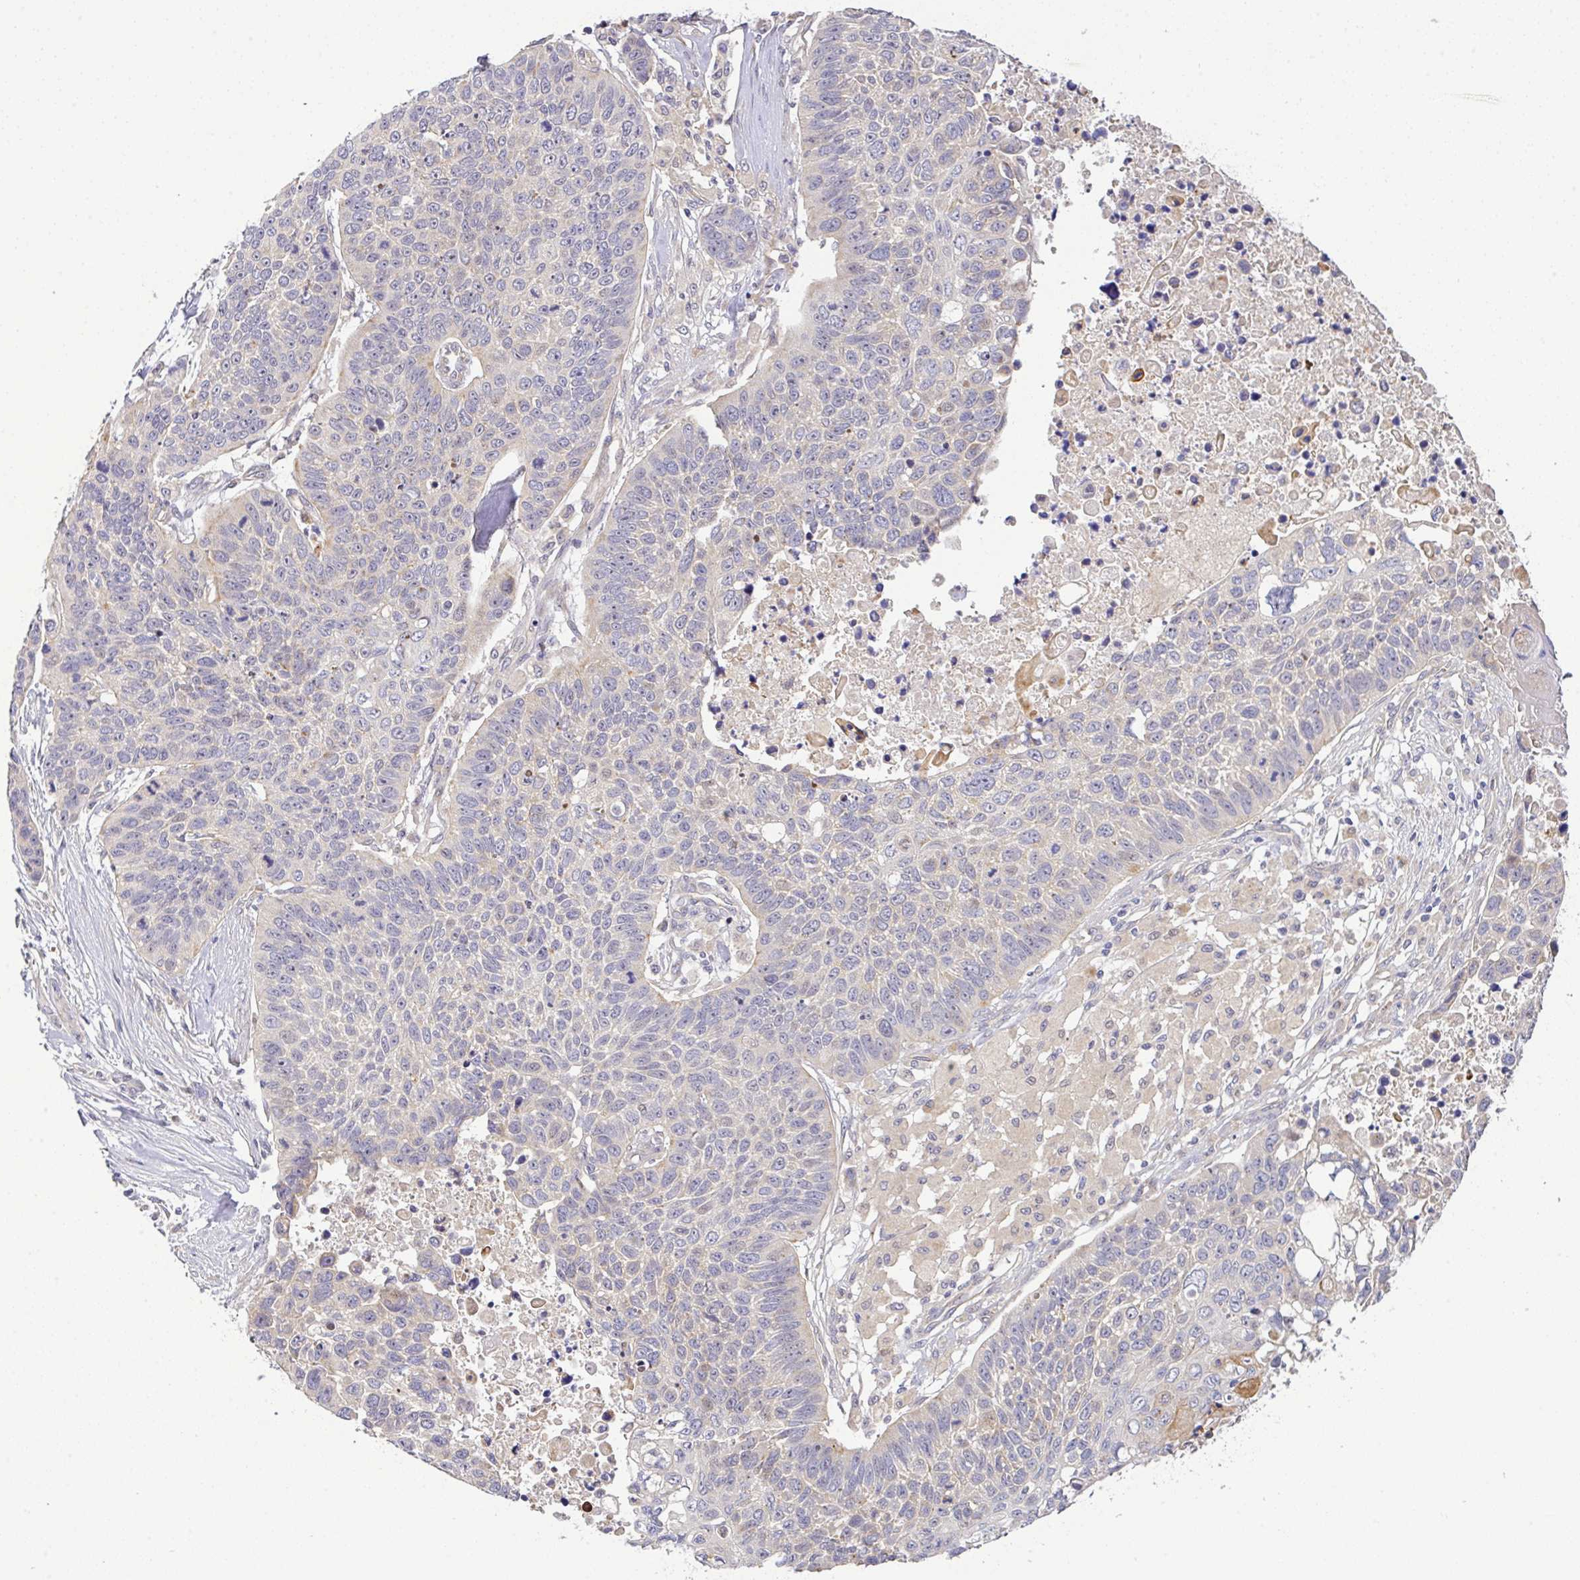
{"staining": {"intensity": "negative", "quantity": "none", "location": "none"}, "tissue": "lung cancer", "cell_type": "Tumor cells", "image_type": "cancer", "snomed": [{"axis": "morphology", "description": "Squamous cell carcinoma, NOS"}, {"axis": "topography", "description": "Lung"}], "caption": "Image shows no significant protein expression in tumor cells of squamous cell carcinoma (lung). (Stains: DAB immunohistochemistry (IHC) with hematoxylin counter stain, Microscopy: brightfield microscopy at high magnification).", "gene": "EPN3", "patient": {"sex": "male", "age": 62}}